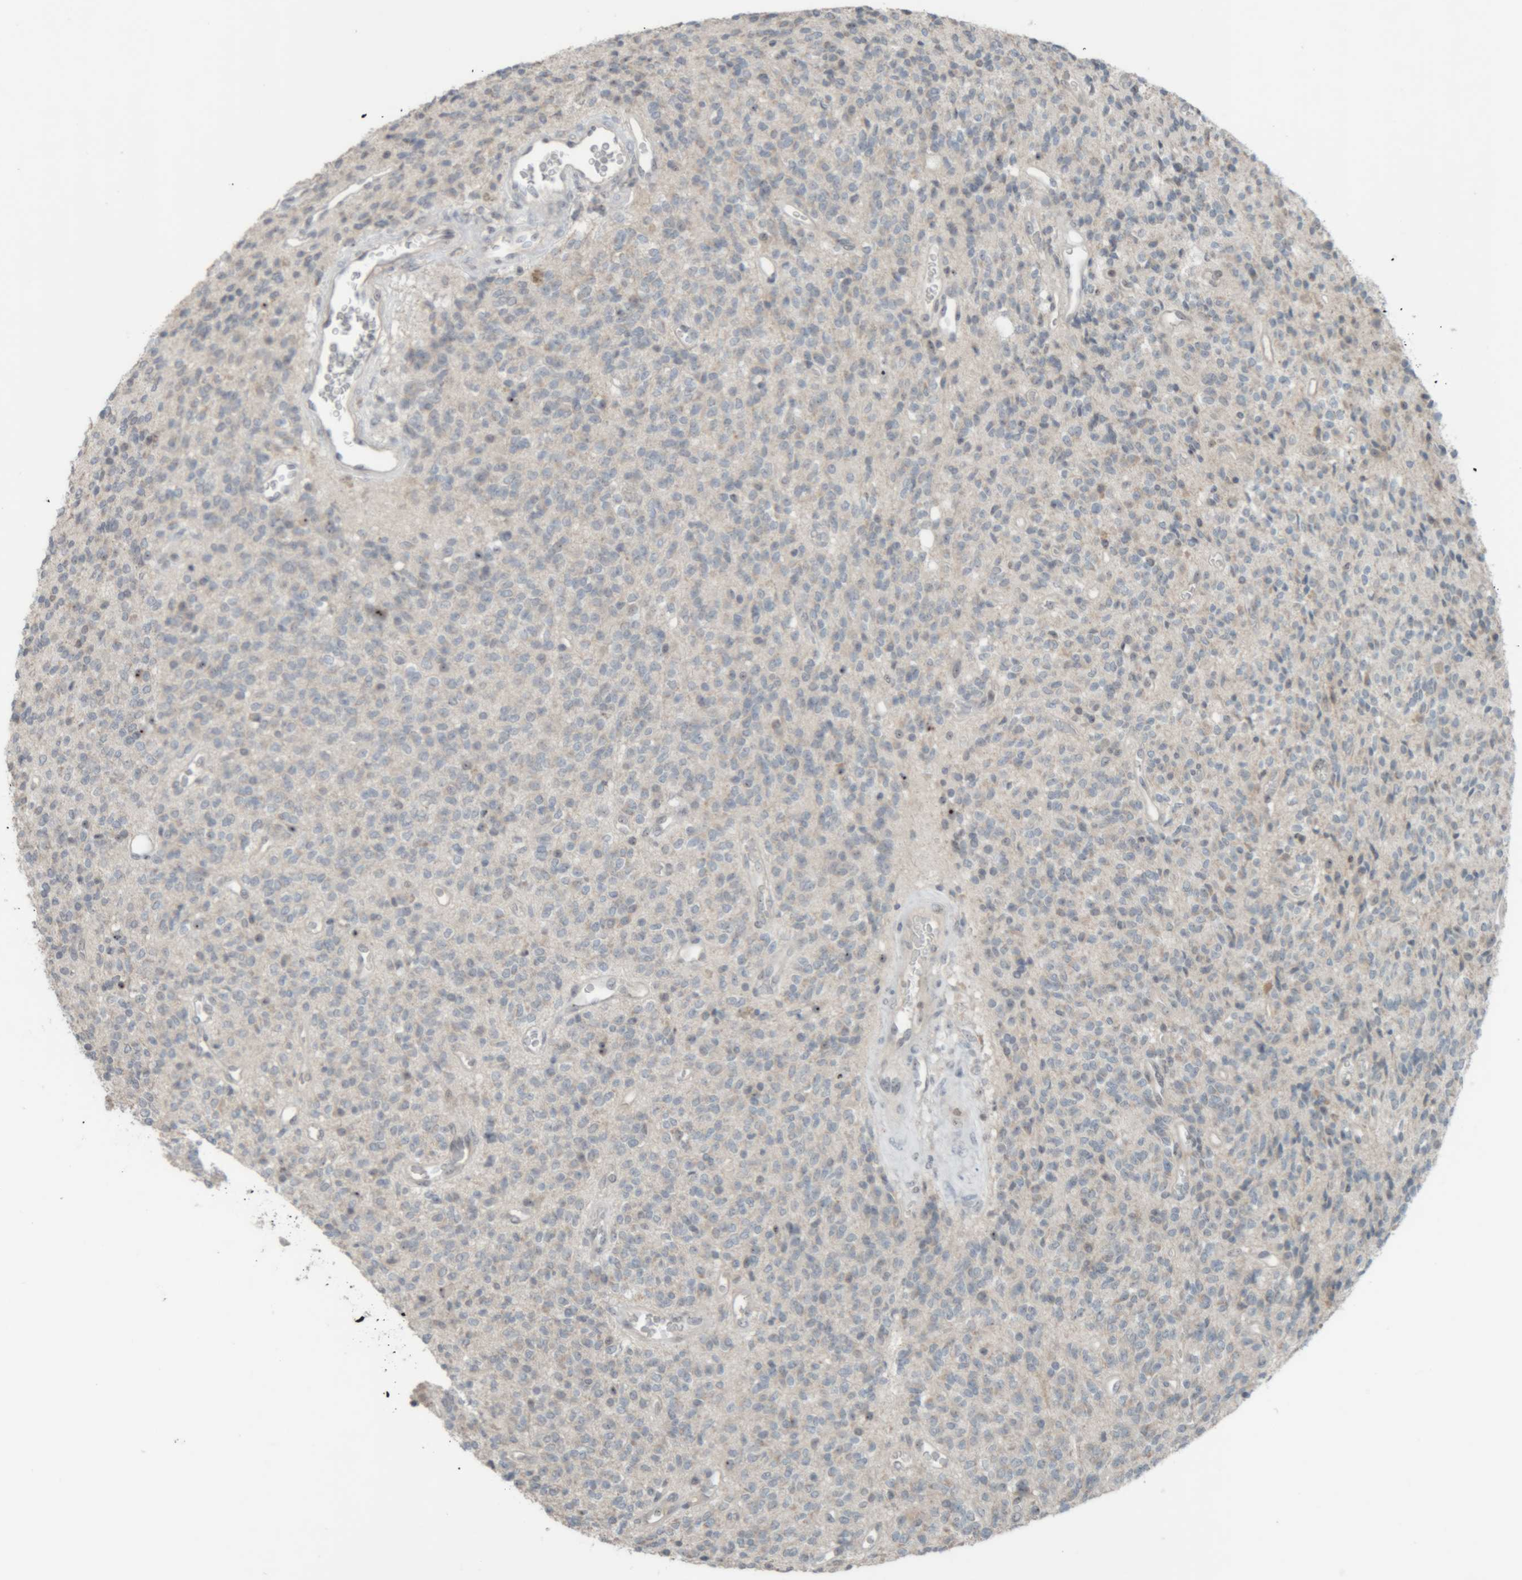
{"staining": {"intensity": "negative", "quantity": "none", "location": "none"}, "tissue": "glioma", "cell_type": "Tumor cells", "image_type": "cancer", "snomed": [{"axis": "morphology", "description": "Glioma, malignant, High grade"}, {"axis": "topography", "description": "Brain"}], "caption": "Image shows no significant protein positivity in tumor cells of malignant high-grade glioma.", "gene": "RPF1", "patient": {"sex": "male", "age": 34}}